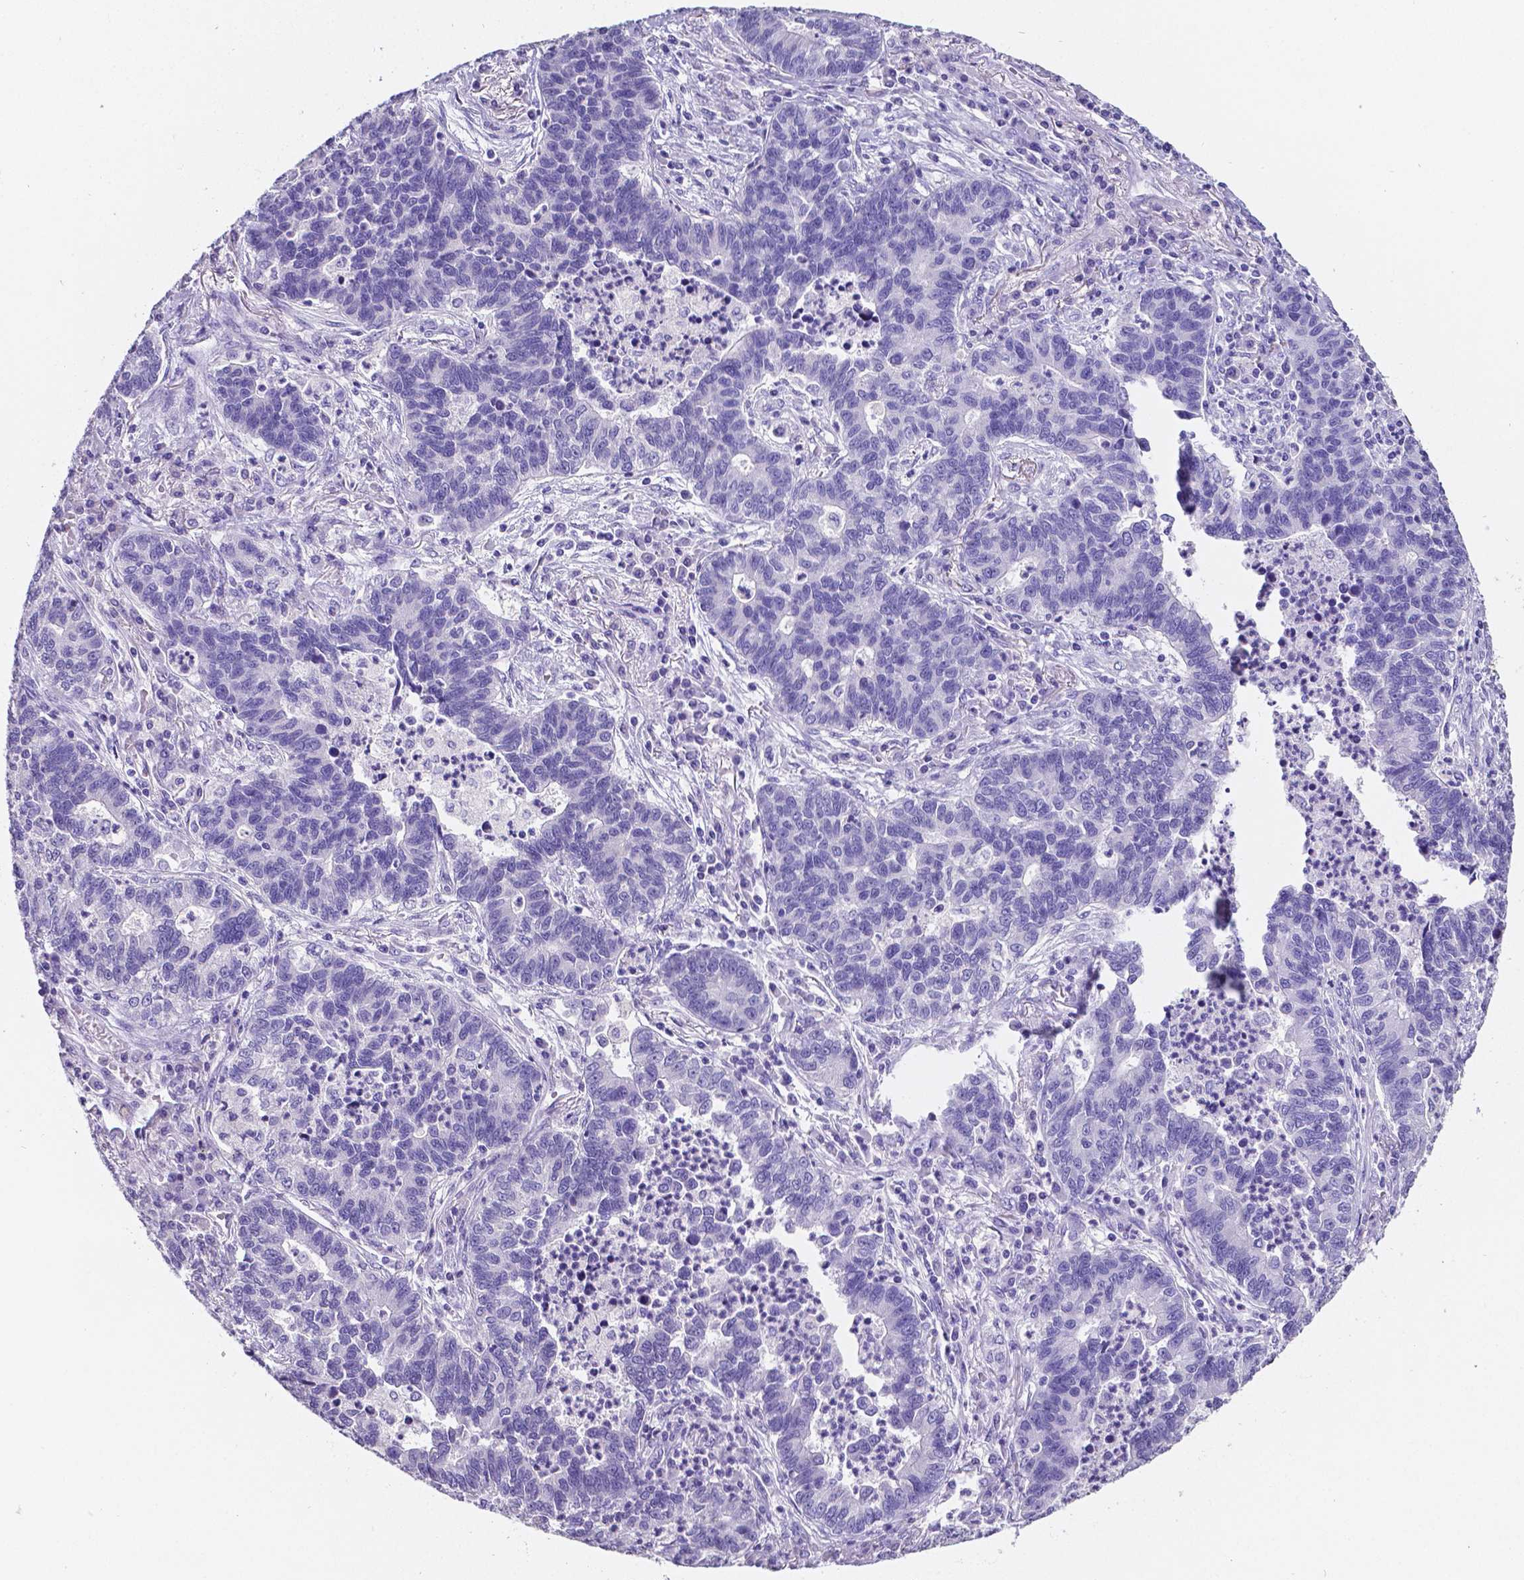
{"staining": {"intensity": "negative", "quantity": "none", "location": "none"}, "tissue": "lung cancer", "cell_type": "Tumor cells", "image_type": "cancer", "snomed": [{"axis": "morphology", "description": "Adenocarcinoma, NOS"}, {"axis": "topography", "description": "Lung"}], "caption": "There is no significant expression in tumor cells of lung cancer (adenocarcinoma).", "gene": "SATB2", "patient": {"sex": "female", "age": 57}}